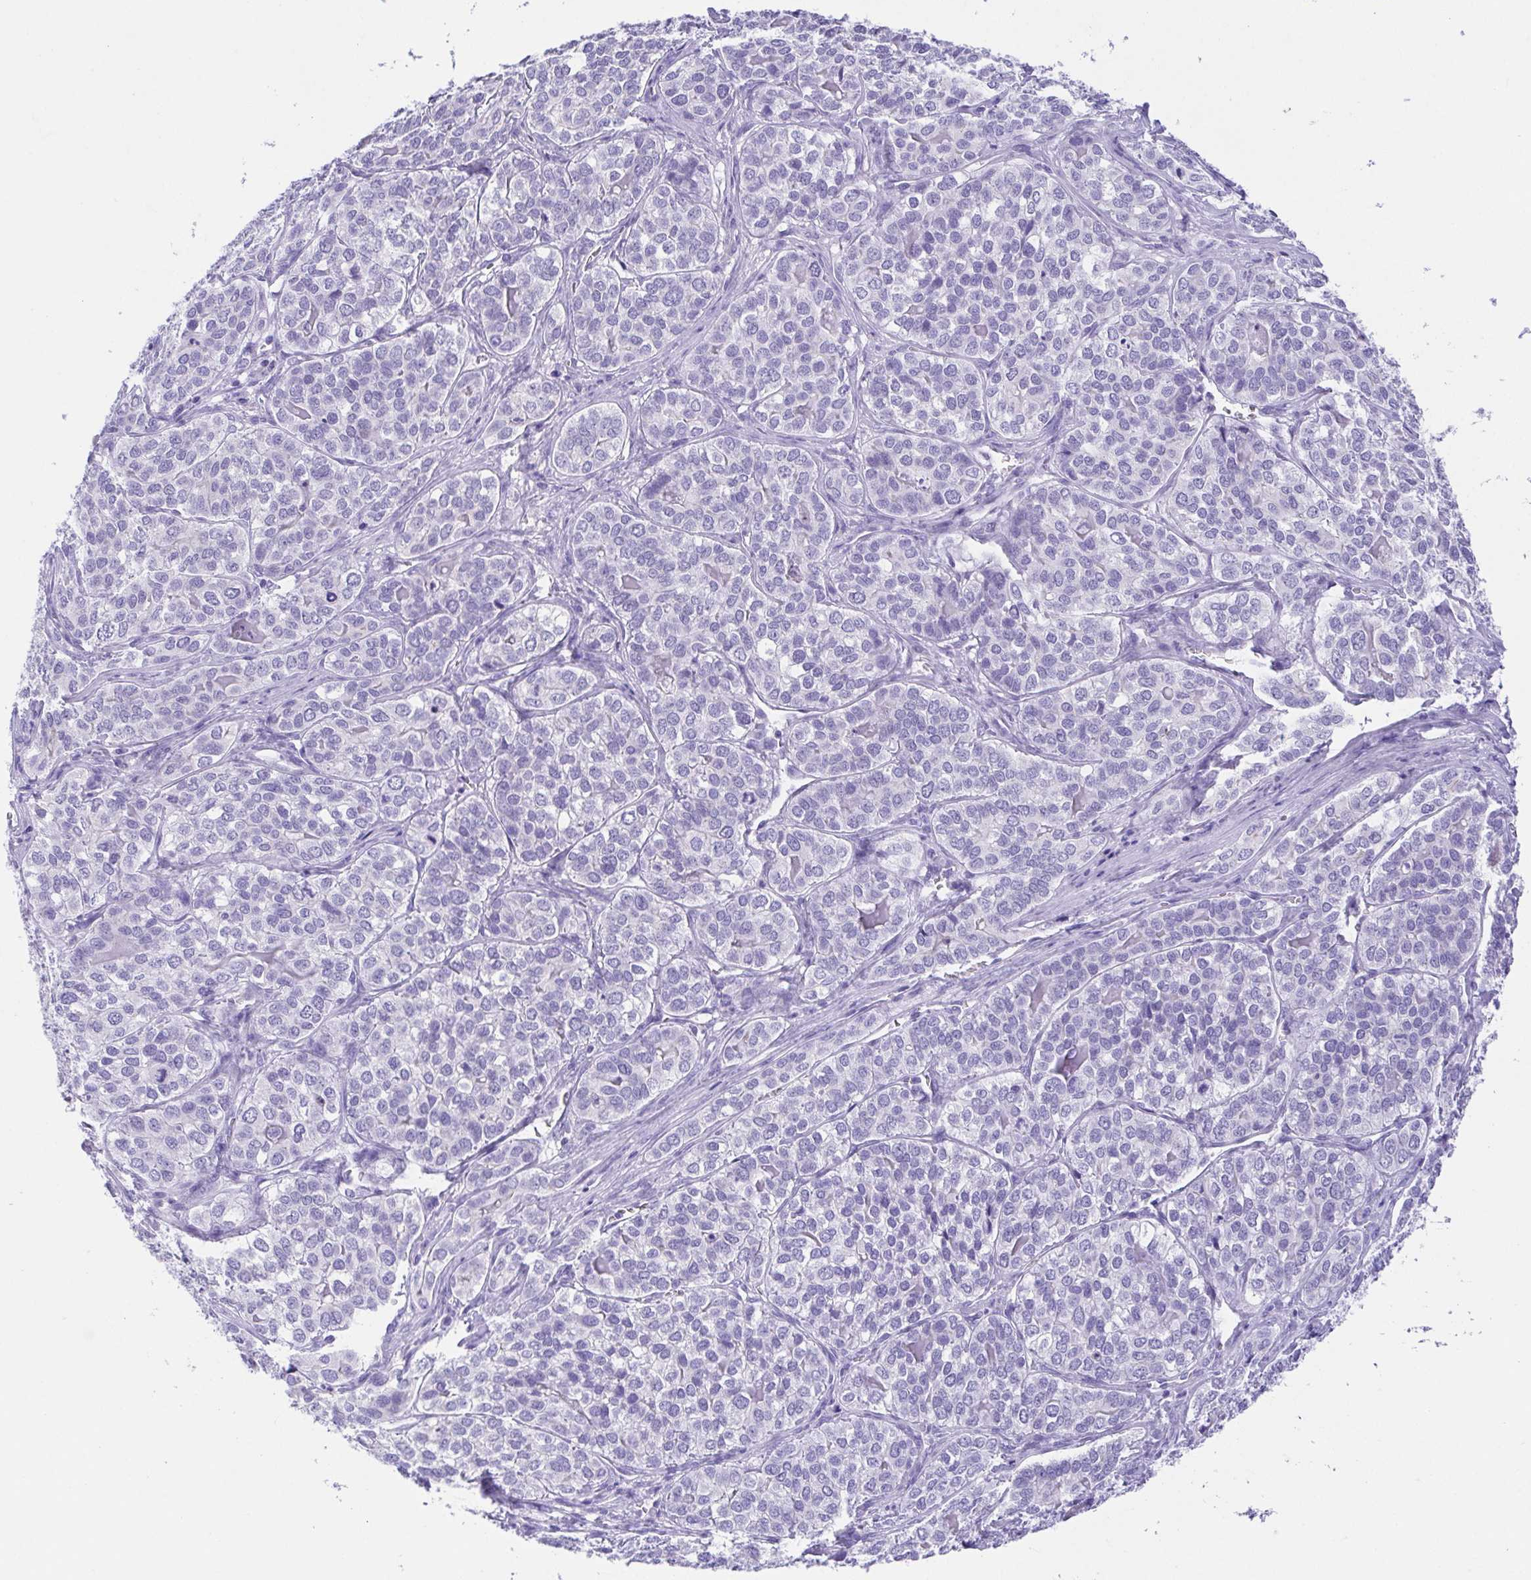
{"staining": {"intensity": "negative", "quantity": "none", "location": "none"}, "tissue": "liver cancer", "cell_type": "Tumor cells", "image_type": "cancer", "snomed": [{"axis": "morphology", "description": "Cholangiocarcinoma"}, {"axis": "topography", "description": "Liver"}], "caption": "Tumor cells show no significant protein expression in liver cancer (cholangiocarcinoma).", "gene": "SPATA4", "patient": {"sex": "male", "age": 56}}